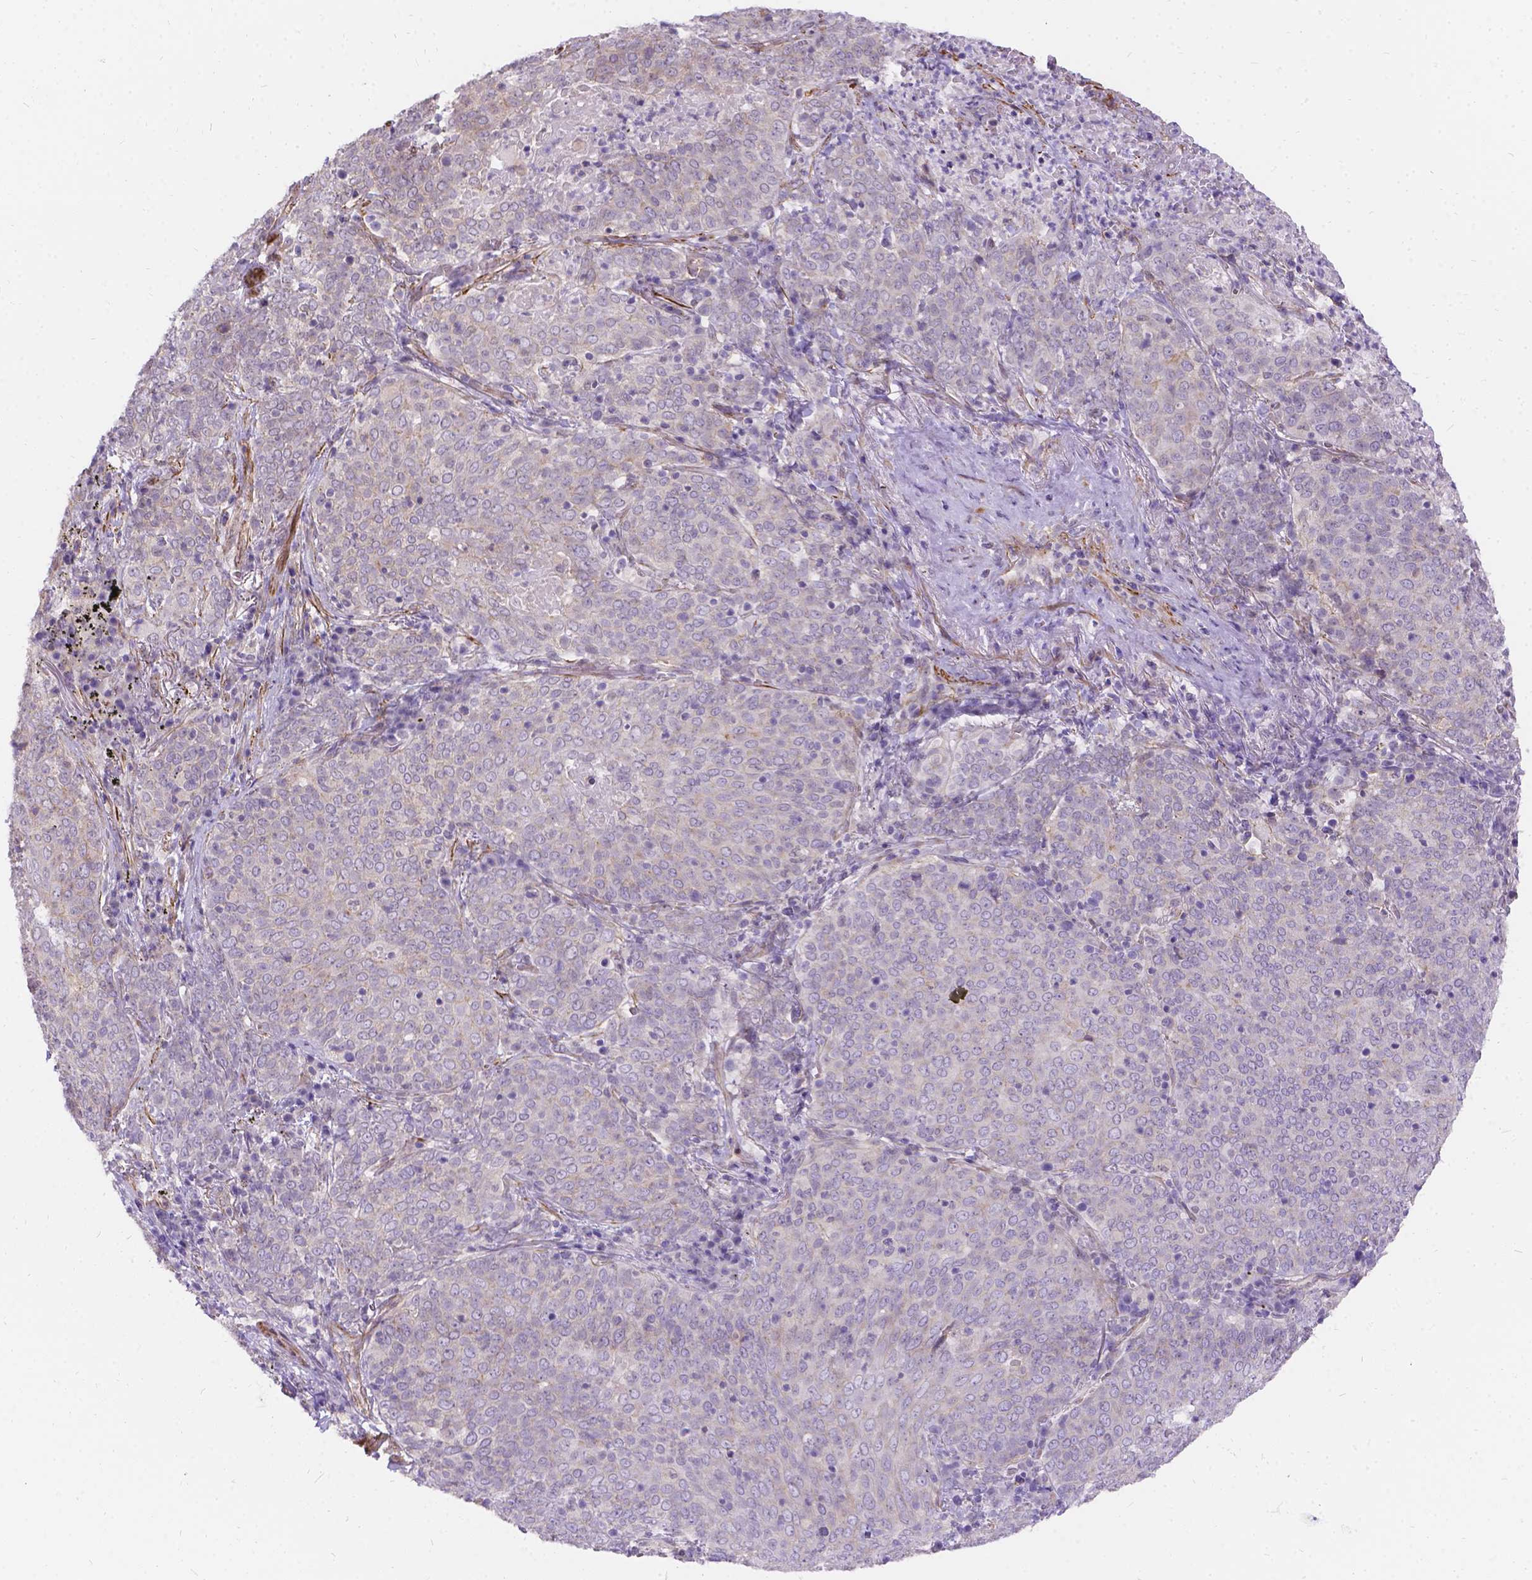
{"staining": {"intensity": "negative", "quantity": "none", "location": "none"}, "tissue": "lung cancer", "cell_type": "Tumor cells", "image_type": "cancer", "snomed": [{"axis": "morphology", "description": "Squamous cell carcinoma, NOS"}, {"axis": "topography", "description": "Lung"}], "caption": "This is a histopathology image of immunohistochemistry staining of lung squamous cell carcinoma, which shows no expression in tumor cells.", "gene": "PALS1", "patient": {"sex": "male", "age": 82}}